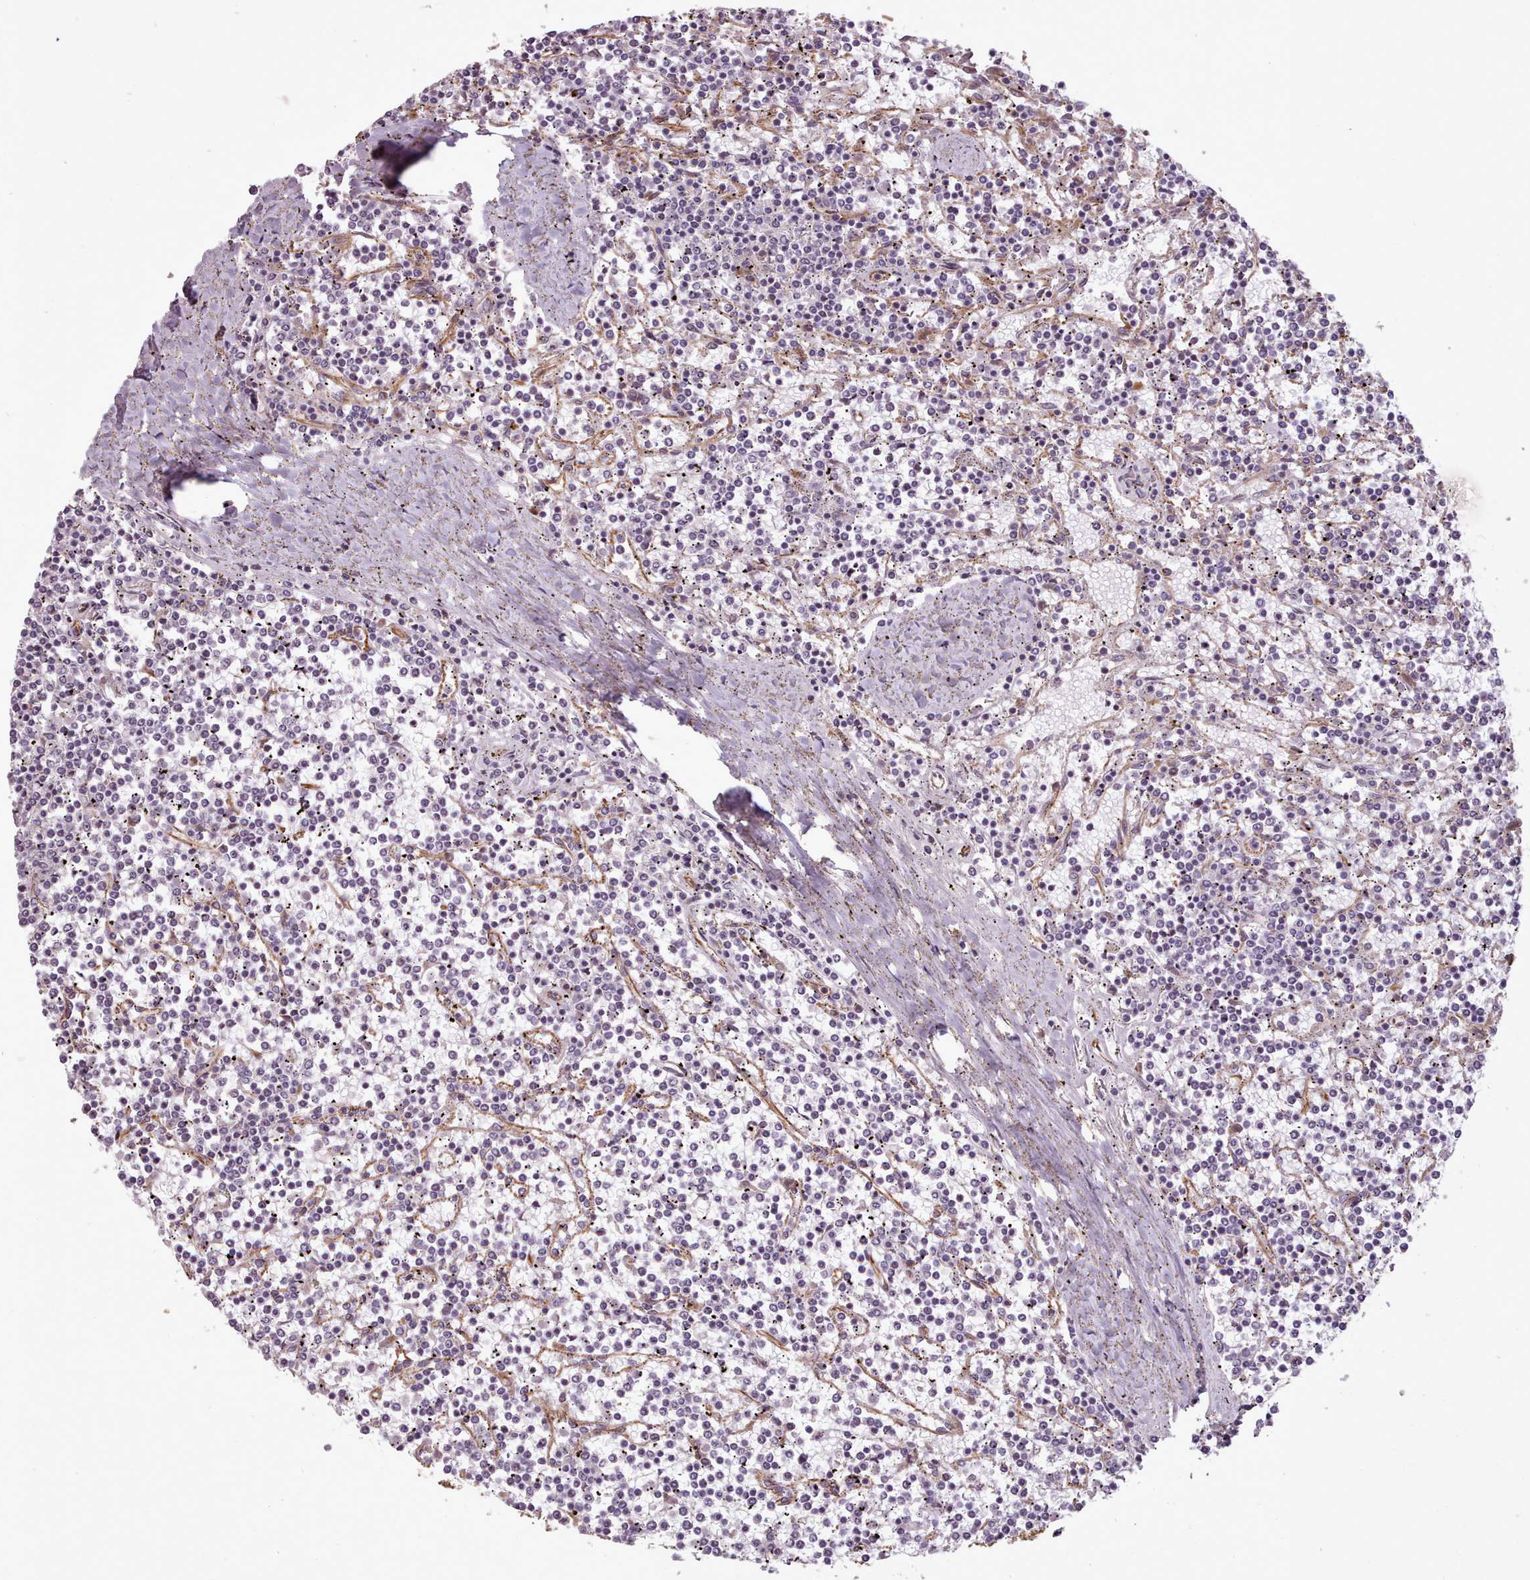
{"staining": {"intensity": "negative", "quantity": "none", "location": "none"}, "tissue": "lymphoma", "cell_type": "Tumor cells", "image_type": "cancer", "snomed": [{"axis": "morphology", "description": "Malignant lymphoma, non-Hodgkin's type, Low grade"}, {"axis": "topography", "description": "Spleen"}], "caption": "Protein analysis of low-grade malignant lymphoma, non-Hodgkin's type demonstrates no significant positivity in tumor cells.", "gene": "GBGT1", "patient": {"sex": "female", "age": 19}}